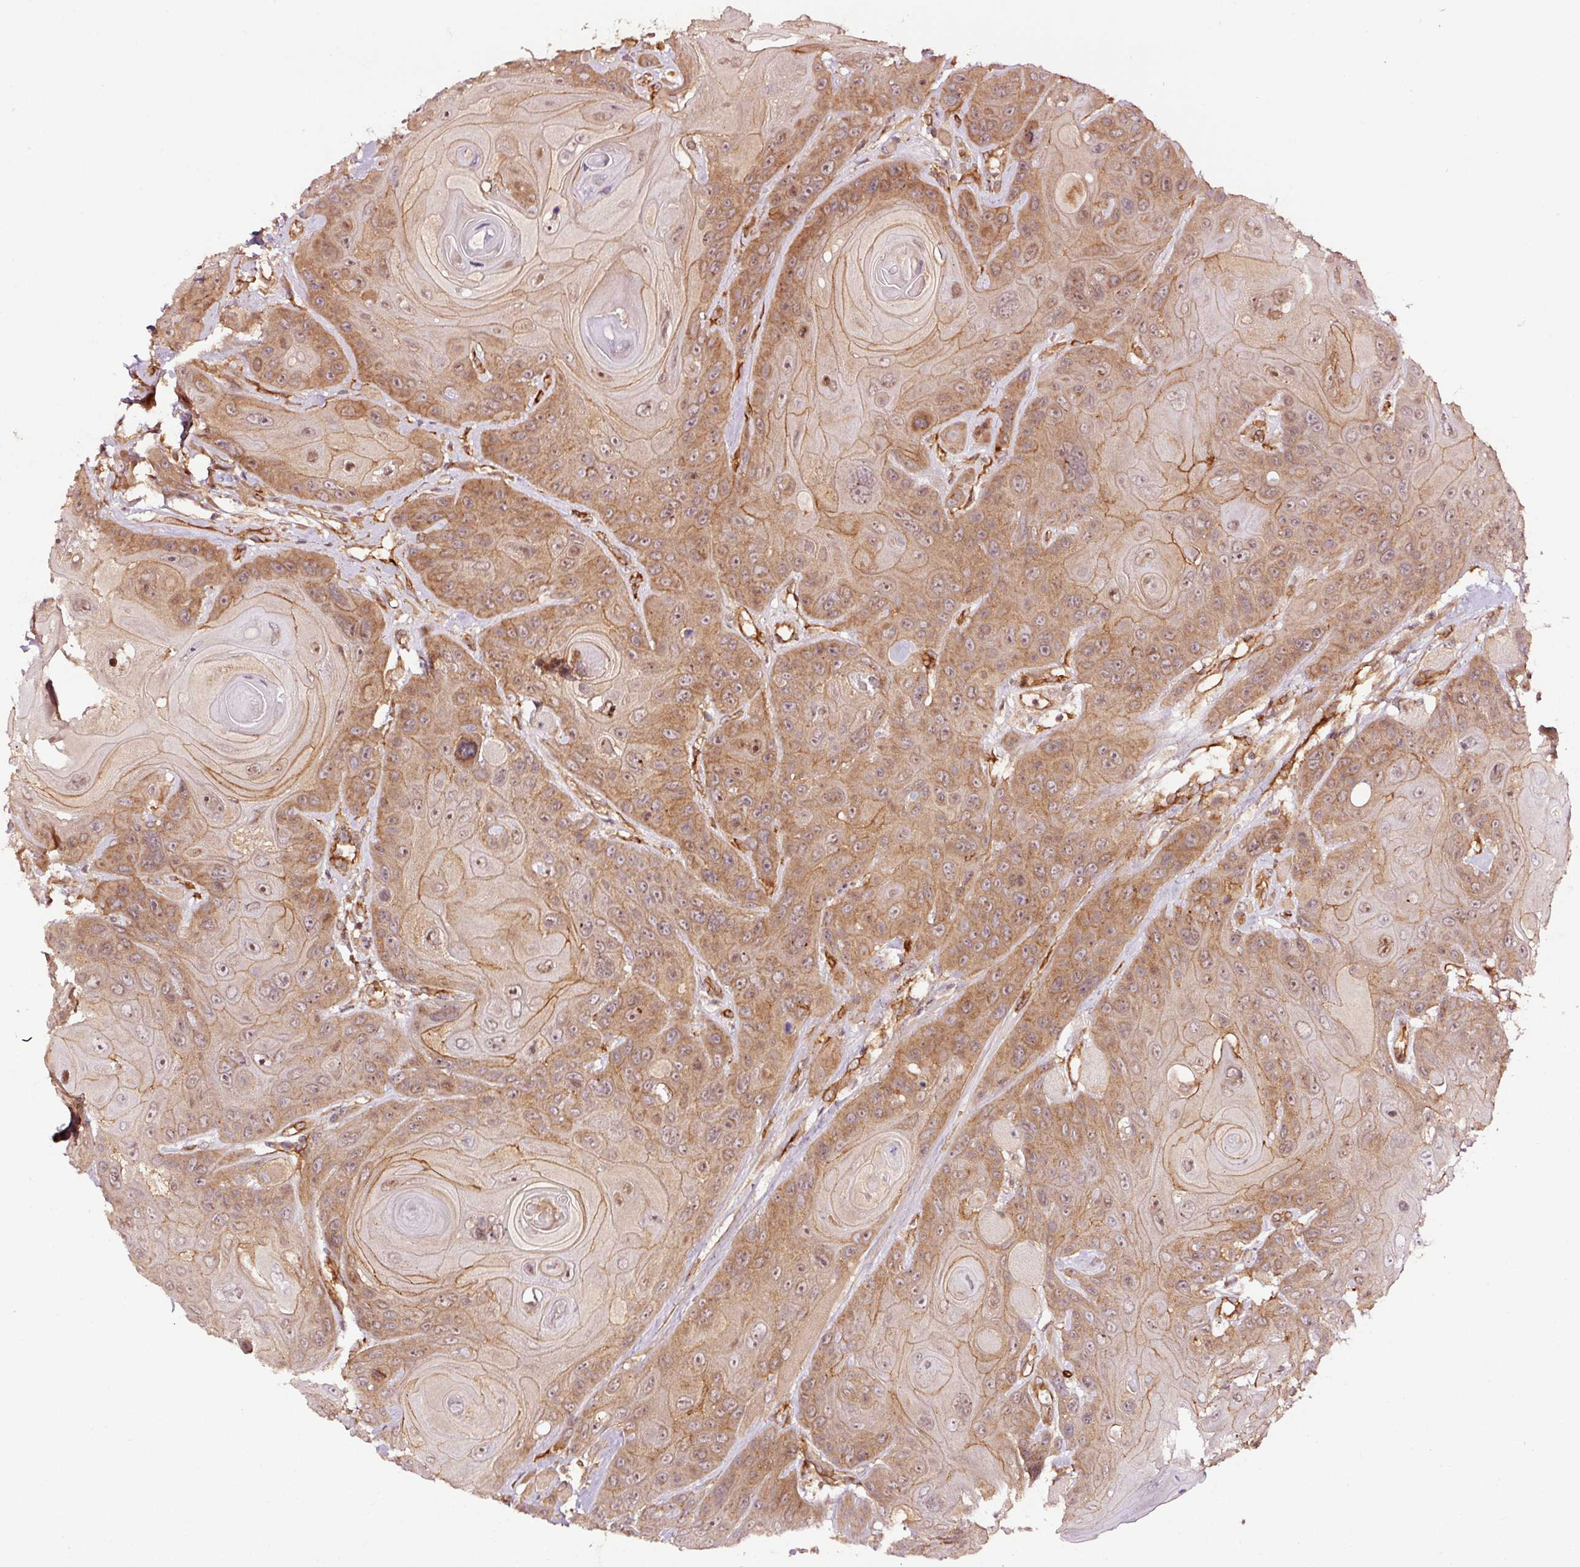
{"staining": {"intensity": "moderate", "quantity": ">75%", "location": "cytoplasmic/membranous"}, "tissue": "head and neck cancer", "cell_type": "Tumor cells", "image_type": "cancer", "snomed": [{"axis": "morphology", "description": "Squamous cell carcinoma, NOS"}, {"axis": "topography", "description": "Head-Neck"}], "caption": "Immunohistochemistry photomicrograph of human squamous cell carcinoma (head and neck) stained for a protein (brown), which shows medium levels of moderate cytoplasmic/membranous staining in about >75% of tumor cells.", "gene": "METAP1", "patient": {"sex": "female", "age": 59}}